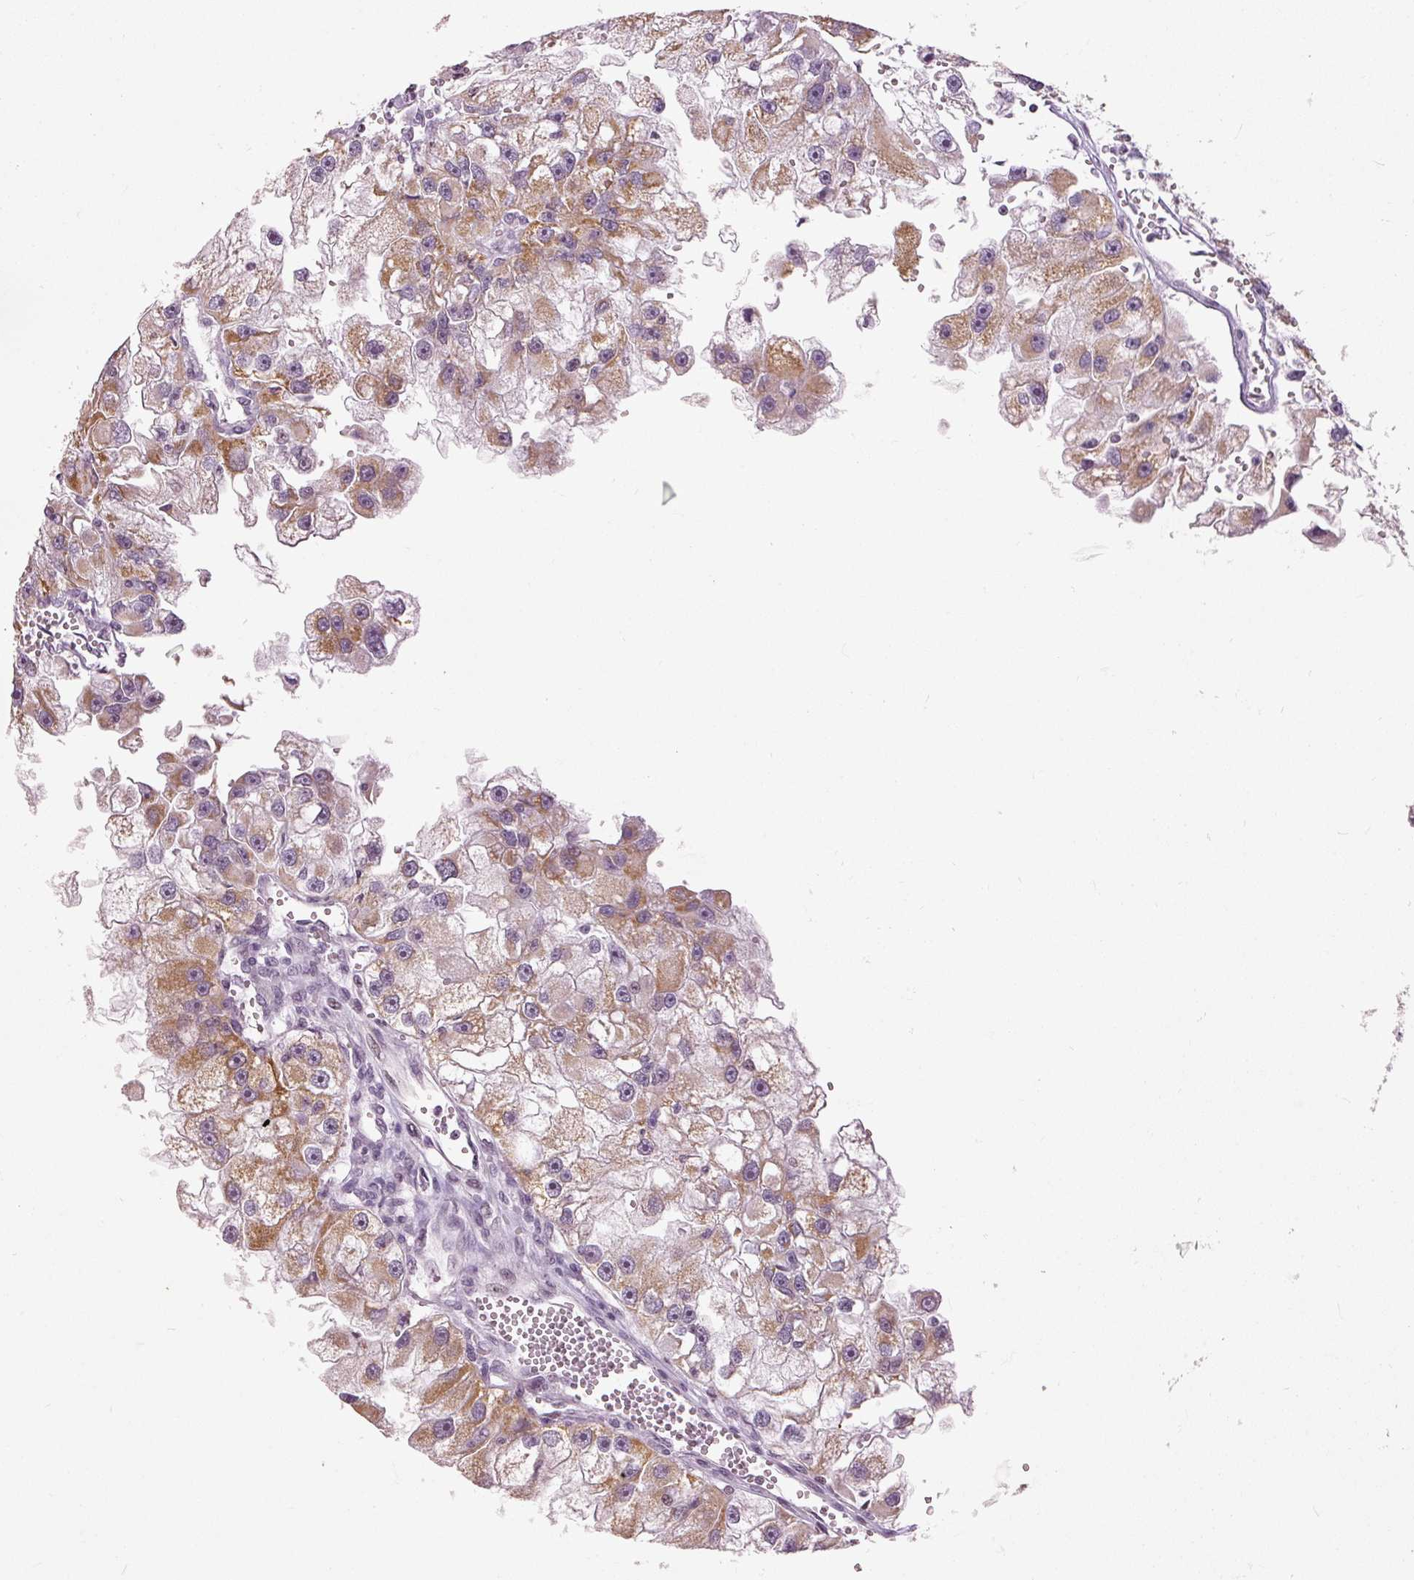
{"staining": {"intensity": "moderate", "quantity": ">75%", "location": "cytoplasmic/membranous"}, "tissue": "renal cancer", "cell_type": "Tumor cells", "image_type": "cancer", "snomed": [{"axis": "morphology", "description": "Adenocarcinoma, NOS"}, {"axis": "topography", "description": "Kidney"}], "caption": "Immunohistochemistry (IHC) of renal cancer displays medium levels of moderate cytoplasmic/membranous expression in approximately >75% of tumor cells. (Brightfield microscopy of DAB IHC at high magnification).", "gene": "NRDE2", "patient": {"sex": "male", "age": 63}}